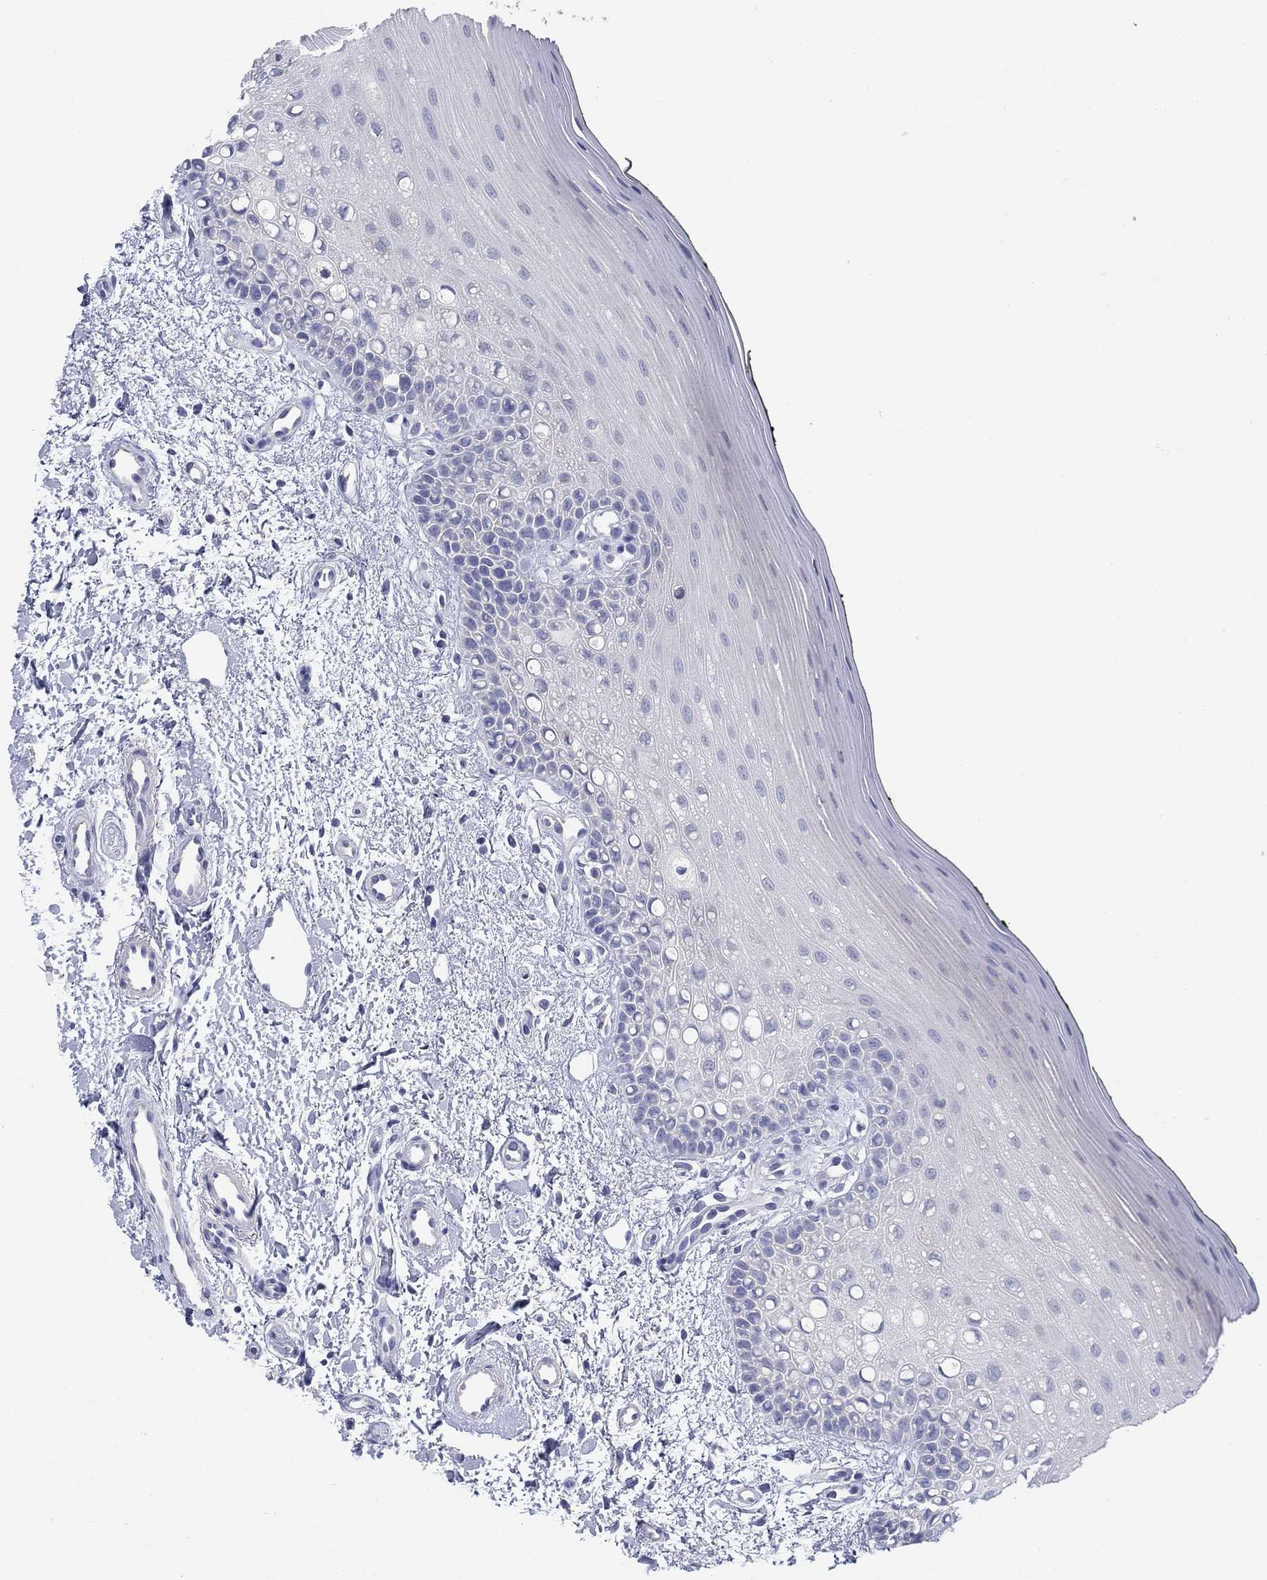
{"staining": {"intensity": "negative", "quantity": "none", "location": "none"}, "tissue": "oral mucosa", "cell_type": "Squamous epithelial cells", "image_type": "normal", "snomed": [{"axis": "morphology", "description": "Normal tissue, NOS"}, {"axis": "topography", "description": "Oral tissue"}], "caption": "Squamous epithelial cells show no significant staining in benign oral mucosa. The staining was performed using DAB (3,3'-diaminobenzidine) to visualize the protein expression in brown, while the nuclei were stained in blue with hematoxylin (Magnification: 20x).", "gene": "CLVS1", "patient": {"sex": "female", "age": 78}}